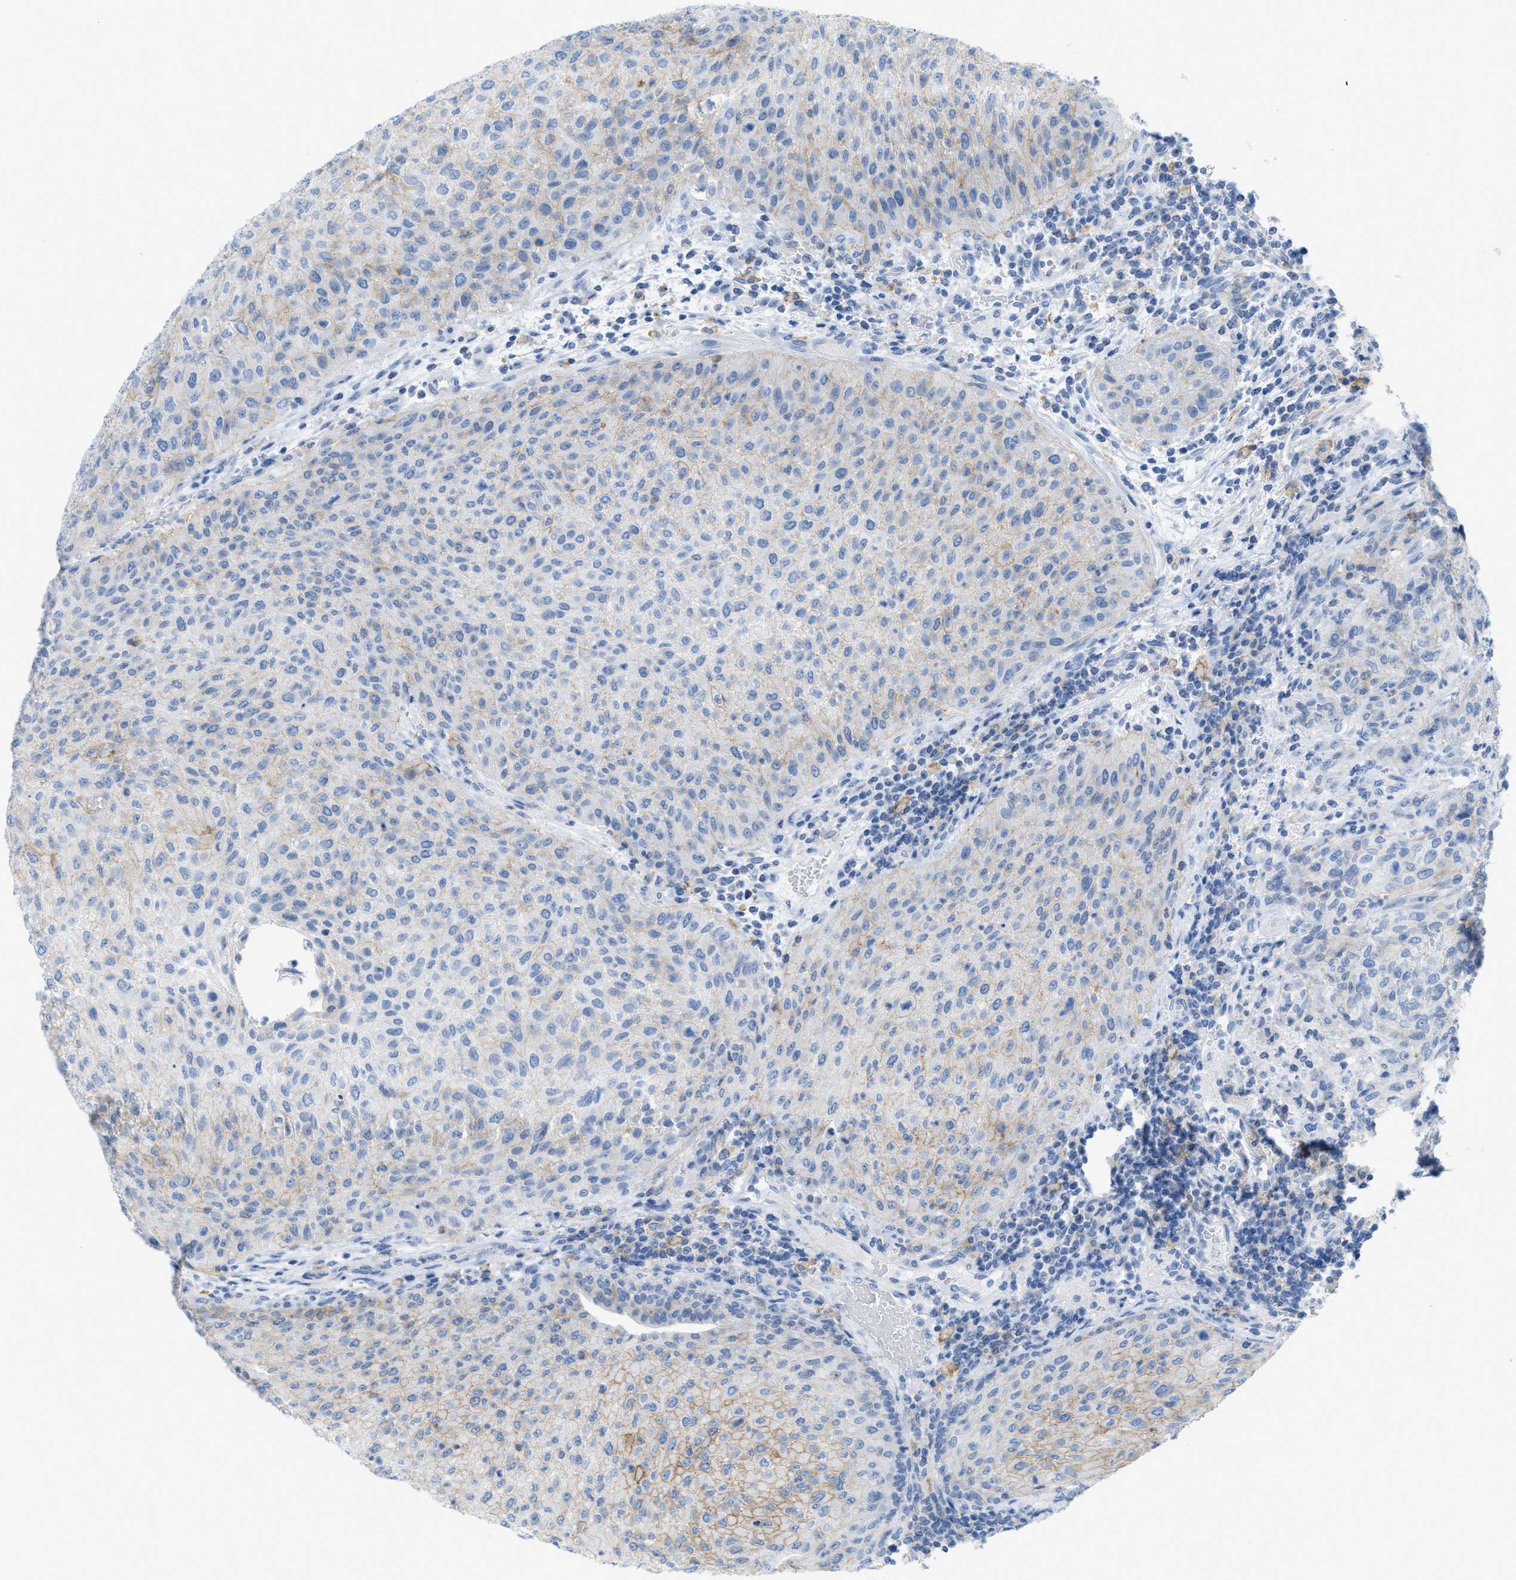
{"staining": {"intensity": "negative", "quantity": "none", "location": "none"}, "tissue": "urothelial cancer", "cell_type": "Tumor cells", "image_type": "cancer", "snomed": [{"axis": "morphology", "description": "Urothelial carcinoma, Low grade"}, {"axis": "morphology", "description": "Urothelial carcinoma, High grade"}, {"axis": "topography", "description": "Urinary bladder"}], "caption": "A micrograph of human urothelial carcinoma (low-grade) is negative for staining in tumor cells. (DAB immunohistochemistry (IHC), high magnification).", "gene": "SLC3A2", "patient": {"sex": "male", "age": 35}}